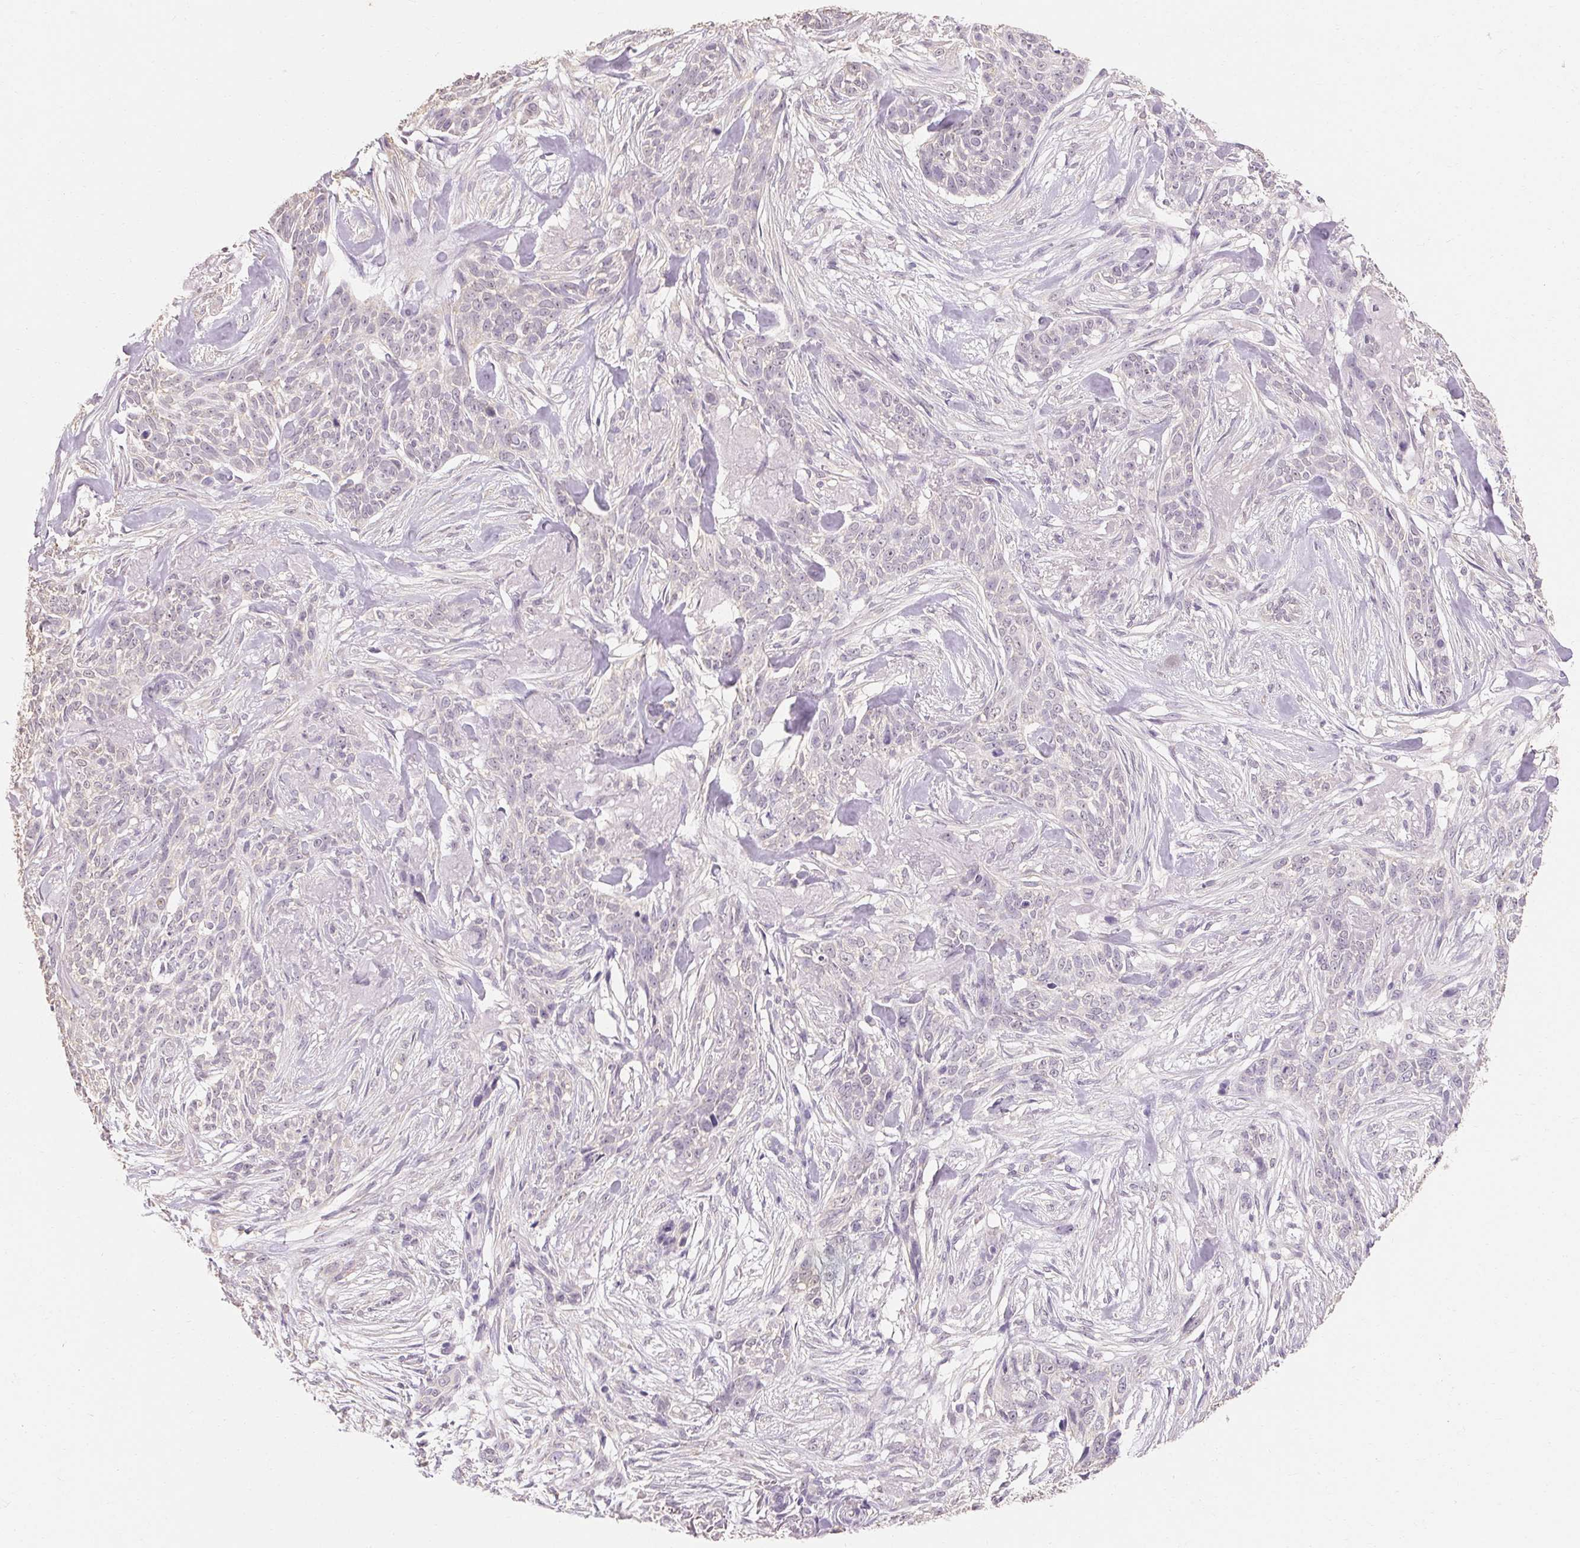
{"staining": {"intensity": "negative", "quantity": "none", "location": "none"}, "tissue": "skin cancer", "cell_type": "Tumor cells", "image_type": "cancer", "snomed": [{"axis": "morphology", "description": "Basal cell carcinoma"}, {"axis": "topography", "description": "Skin"}], "caption": "Immunohistochemistry (IHC) micrograph of human basal cell carcinoma (skin) stained for a protein (brown), which exhibits no positivity in tumor cells. (Brightfield microscopy of DAB immunohistochemistry at high magnification).", "gene": "MAP7D2", "patient": {"sex": "male", "age": 74}}